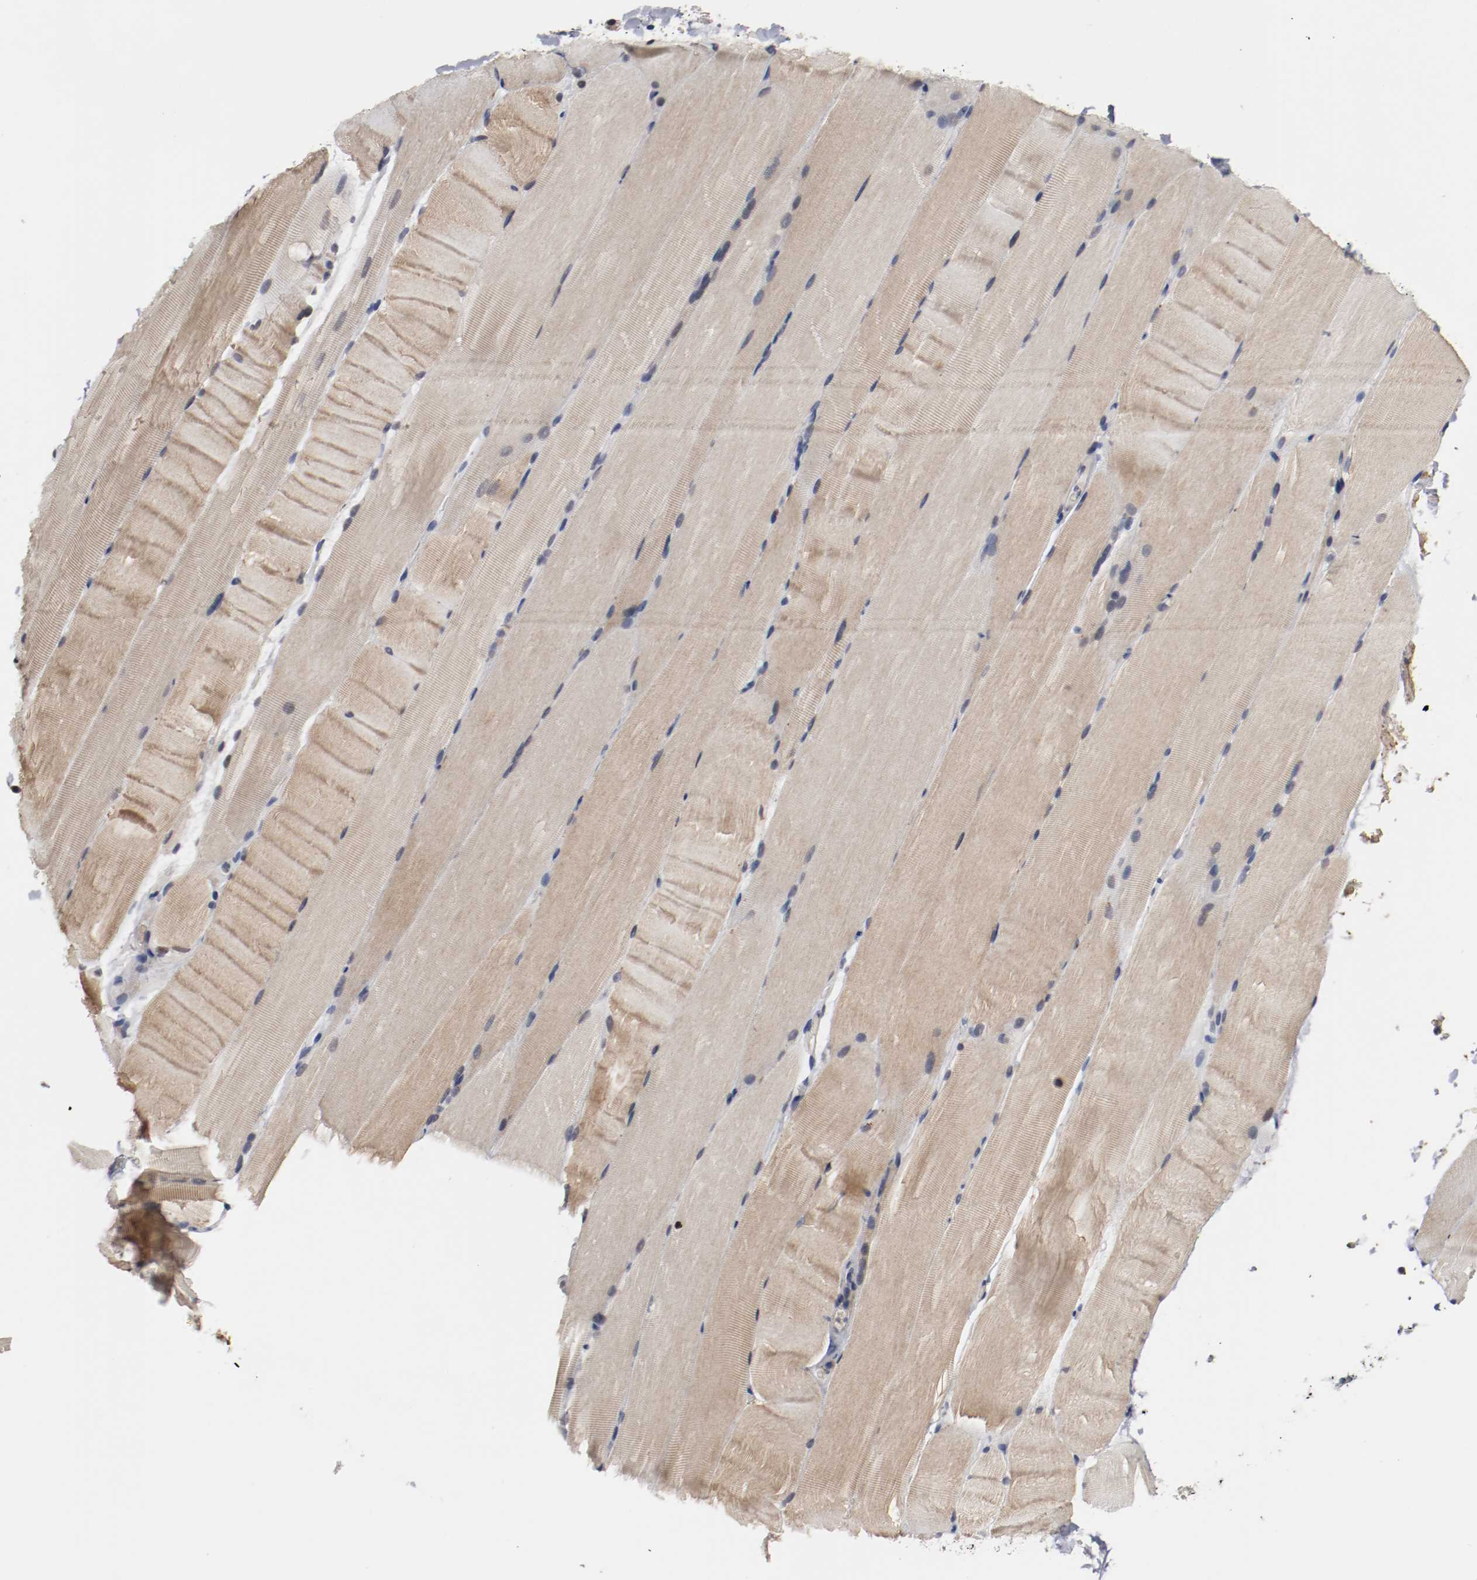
{"staining": {"intensity": "moderate", "quantity": "25%-75%", "location": "cytoplasmic/membranous"}, "tissue": "skeletal muscle", "cell_type": "Myocytes", "image_type": "normal", "snomed": [{"axis": "morphology", "description": "Normal tissue, NOS"}, {"axis": "topography", "description": "Skeletal muscle"}, {"axis": "topography", "description": "Parathyroid gland"}], "caption": "Protein staining displays moderate cytoplasmic/membranous expression in approximately 25%-75% of myocytes in normal skeletal muscle. Nuclei are stained in blue.", "gene": "MCM6", "patient": {"sex": "female", "age": 37}}